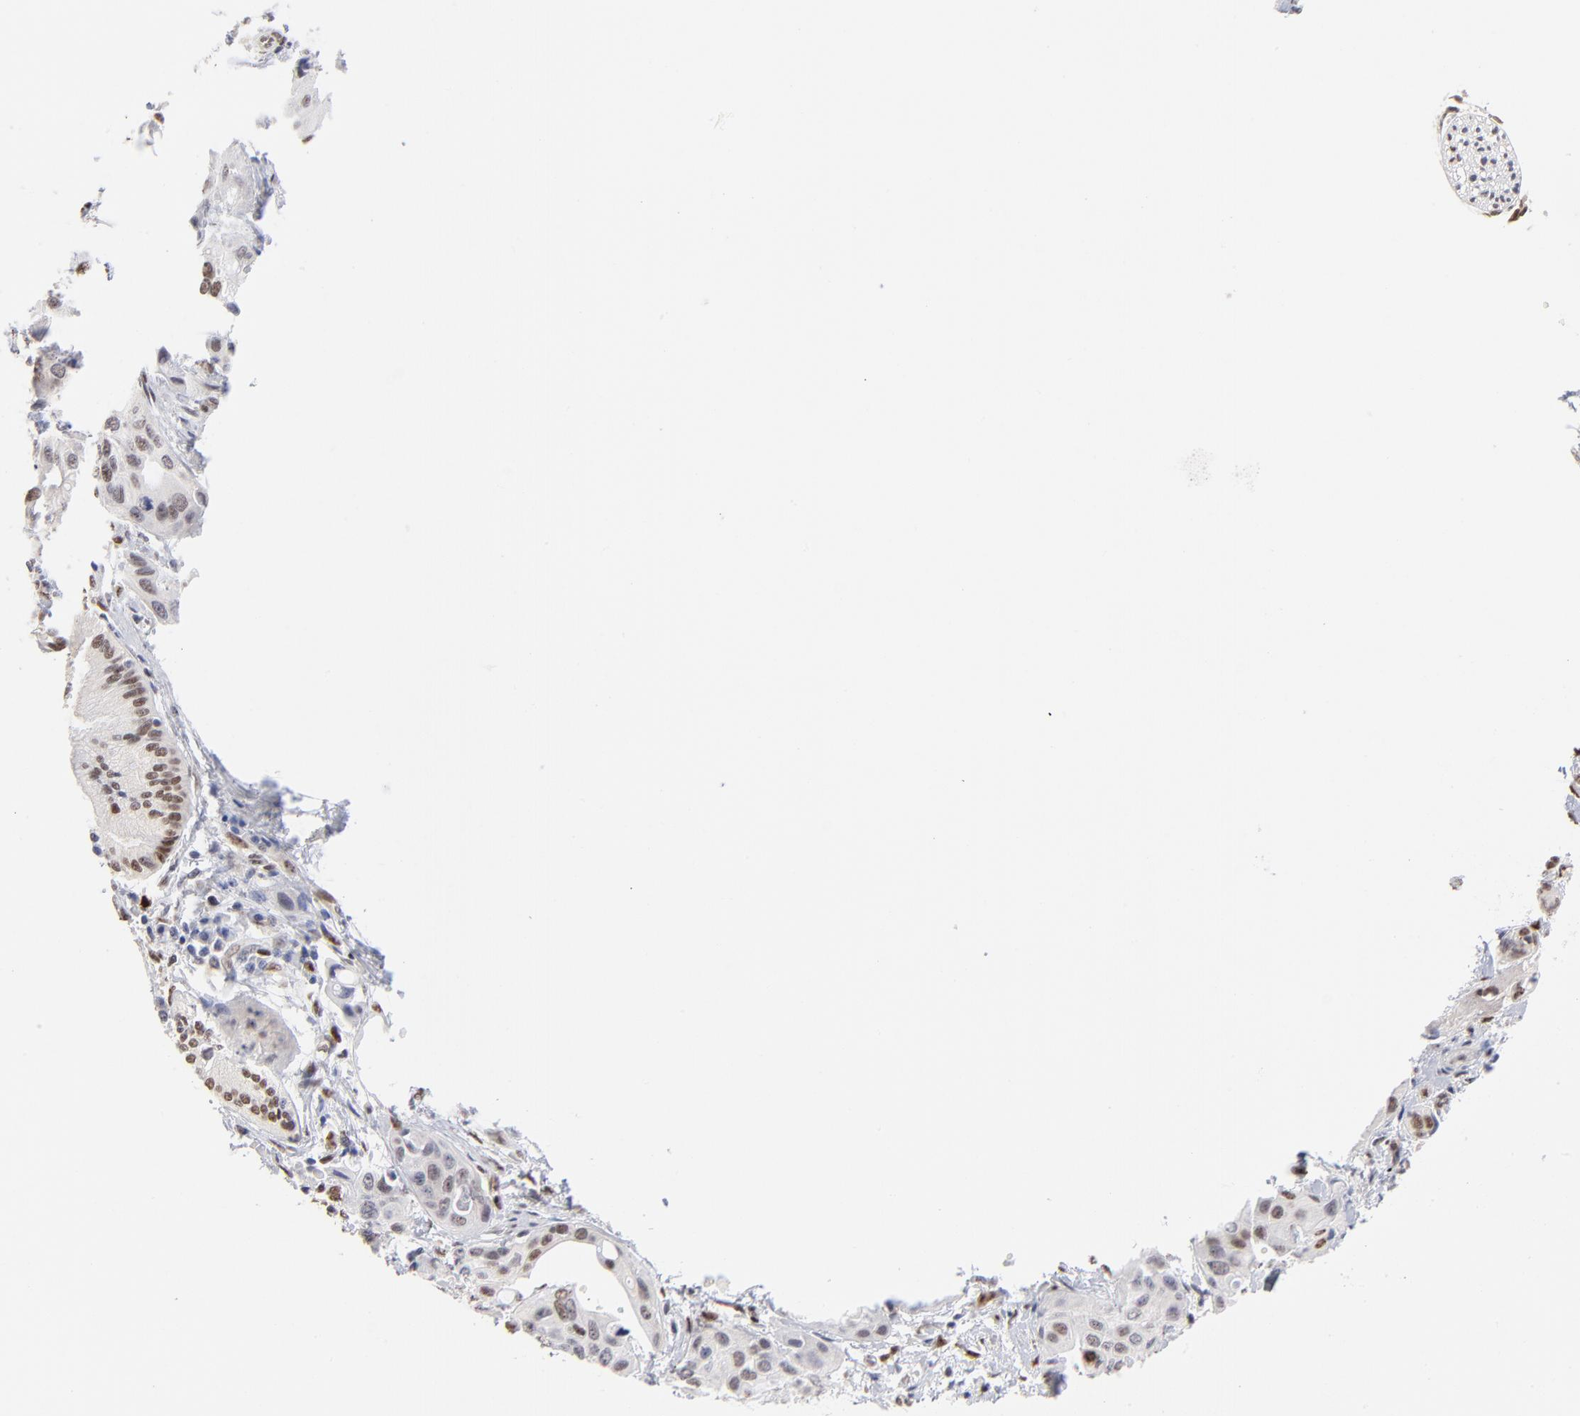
{"staining": {"intensity": "moderate", "quantity": "25%-75%", "location": "nuclear"}, "tissue": "pancreatic cancer", "cell_type": "Tumor cells", "image_type": "cancer", "snomed": [{"axis": "morphology", "description": "Adenocarcinoma, NOS"}, {"axis": "topography", "description": "Pancreas"}], "caption": "Adenocarcinoma (pancreatic) stained with immunohistochemistry (IHC) reveals moderate nuclear positivity in about 25%-75% of tumor cells.", "gene": "STAT3", "patient": {"sex": "female", "age": 60}}